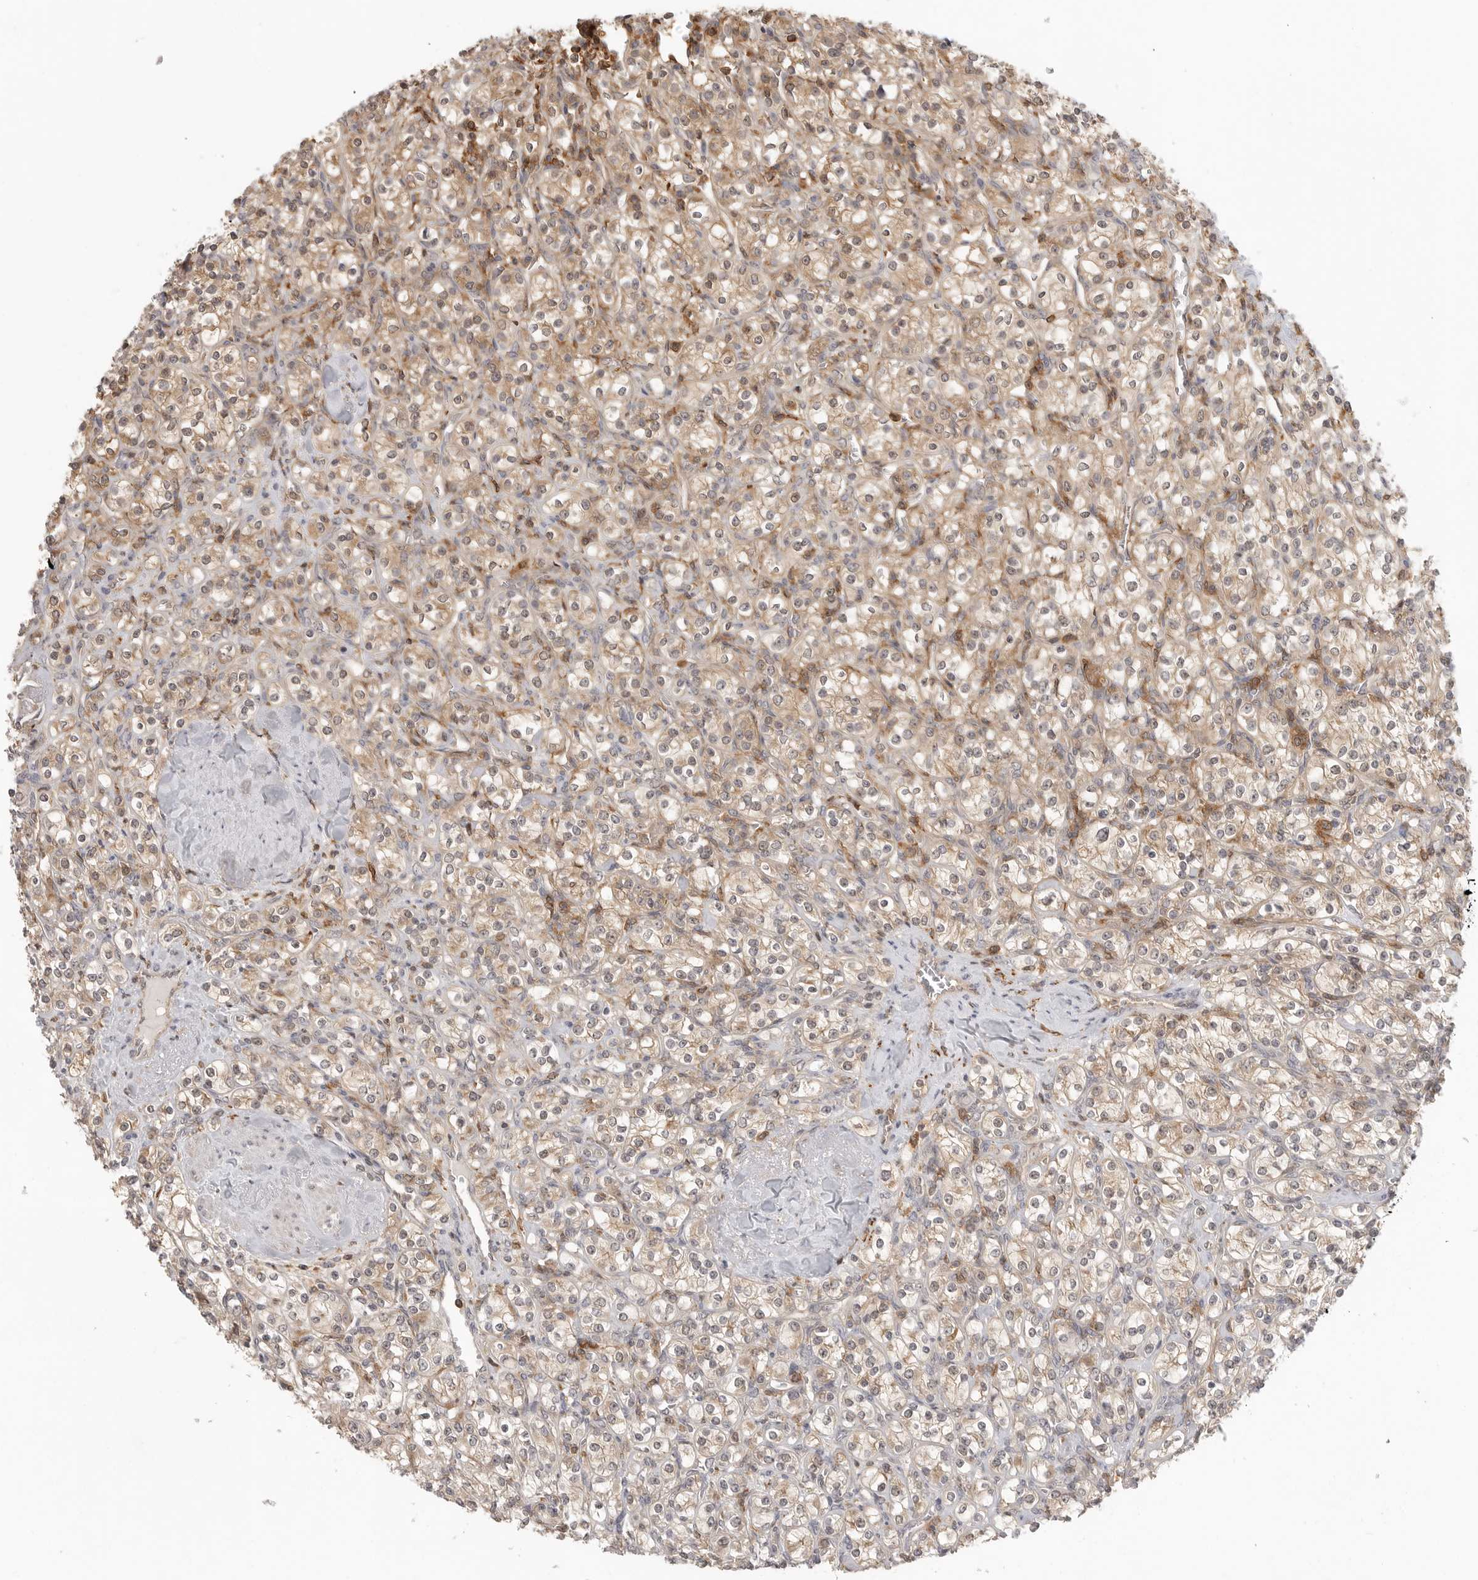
{"staining": {"intensity": "weak", "quantity": "25%-75%", "location": "cytoplasmic/membranous"}, "tissue": "renal cancer", "cell_type": "Tumor cells", "image_type": "cancer", "snomed": [{"axis": "morphology", "description": "Adenocarcinoma, NOS"}, {"axis": "topography", "description": "Kidney"}], "caption": "Protein expression analysis of renal cancer exhibits weak cytoplasmic/membranous staining in approximately 25%-75% of tumor cells.", "gene": "DBNL", "patient": {"sex": "male", "age": 77}}